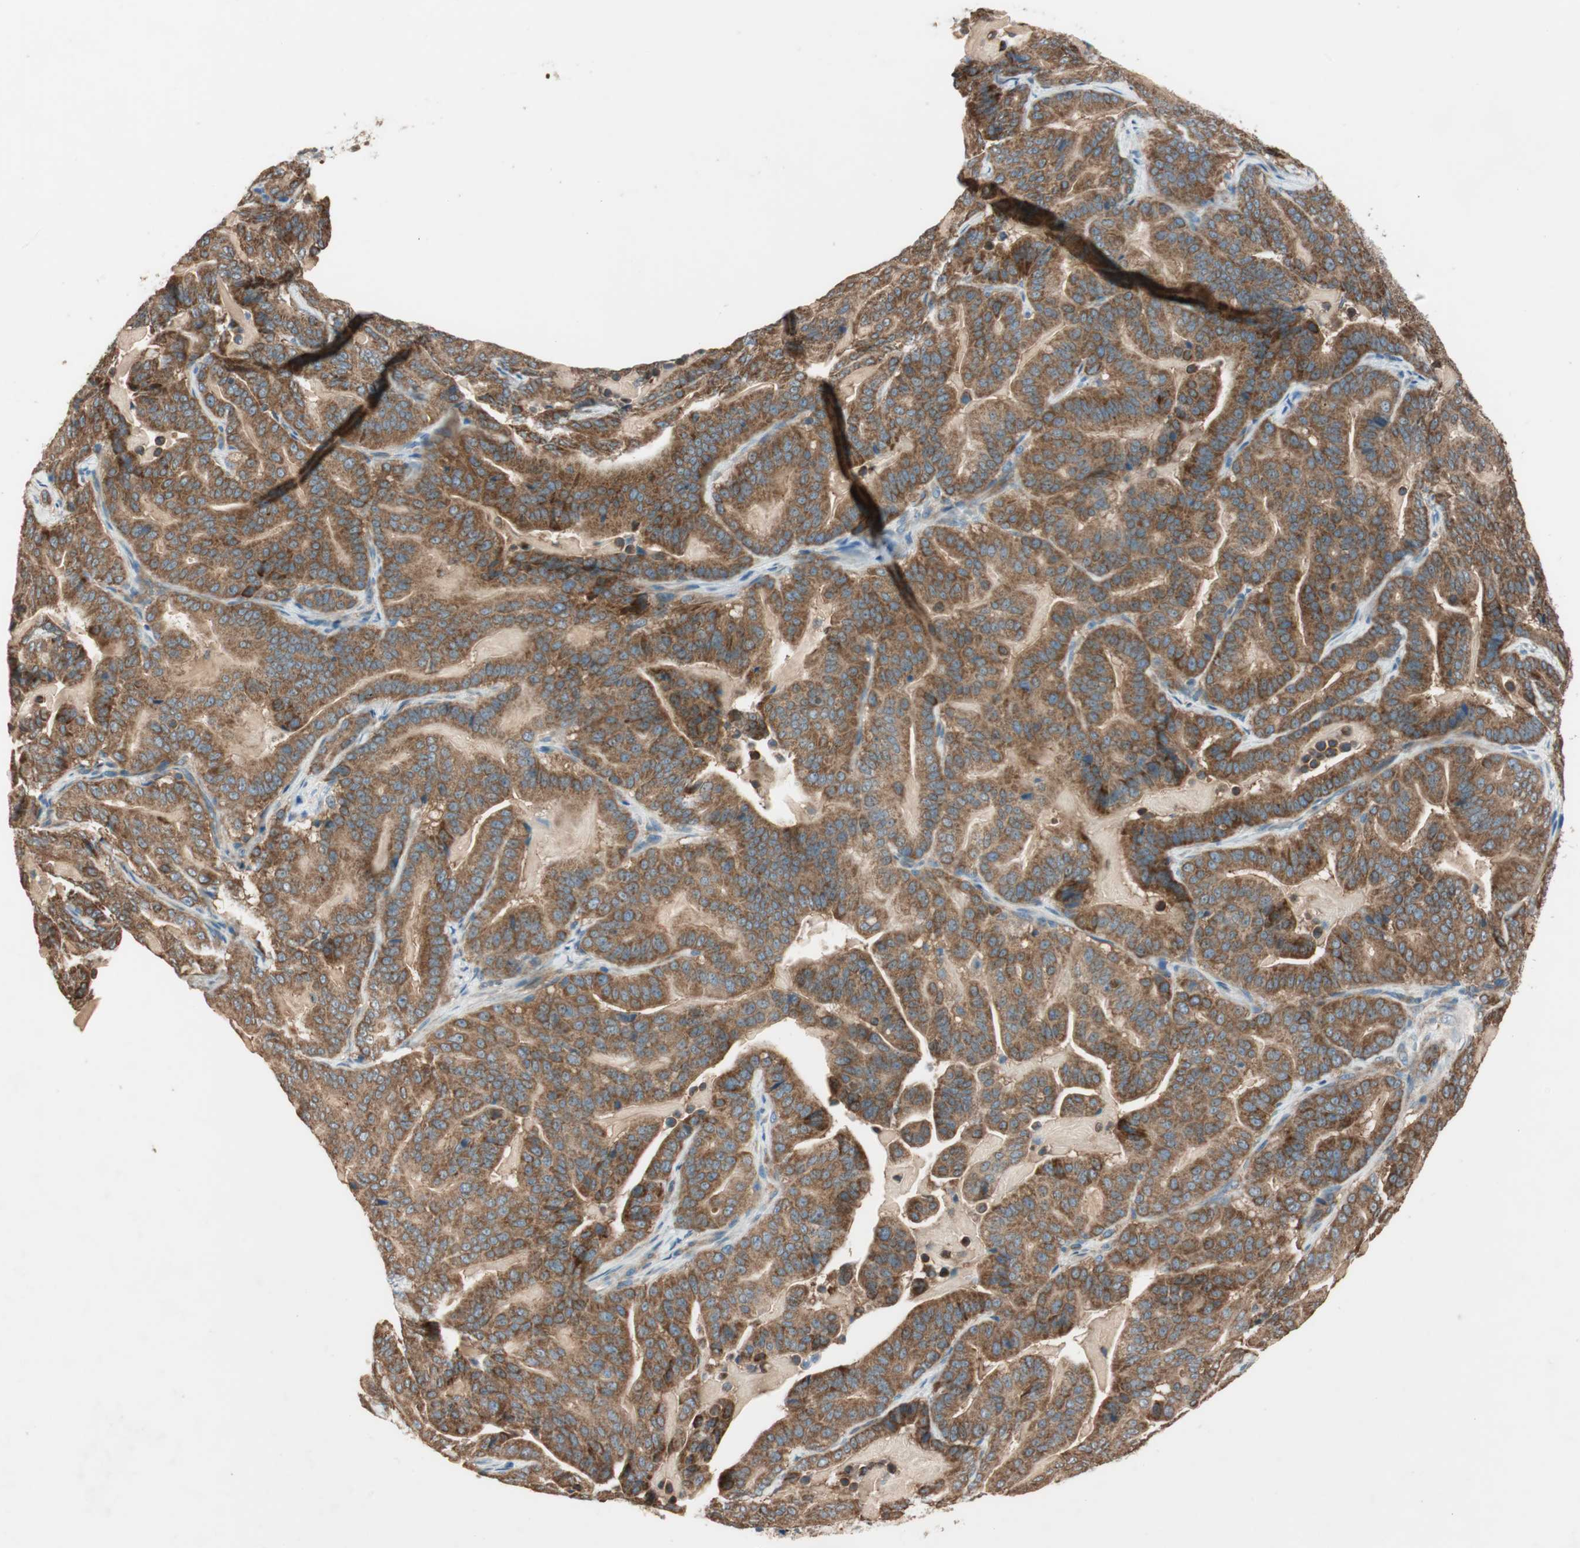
{"staining": {"intensity": "strong", "quantity": ">75%", "location": "cytoplasmic/membranous"}, "tissue": "pancreatic cancer", "cell_type": "Tumor cells", "image_type": "cancer", "snomed": [{"axis": "morphology", "description": "Adenocarcinoma, NOS"}, {"axis": "topography", "description": "Pancreas"}], "caption": "A histopathology image of human adenocarcinoma (pancreatic) stained for a protein displays strong cytoplasmic/membranous brown staining in tumor cells.", "gene": "CC2D1A", "patient": {"sex": "male", "age": 63}}